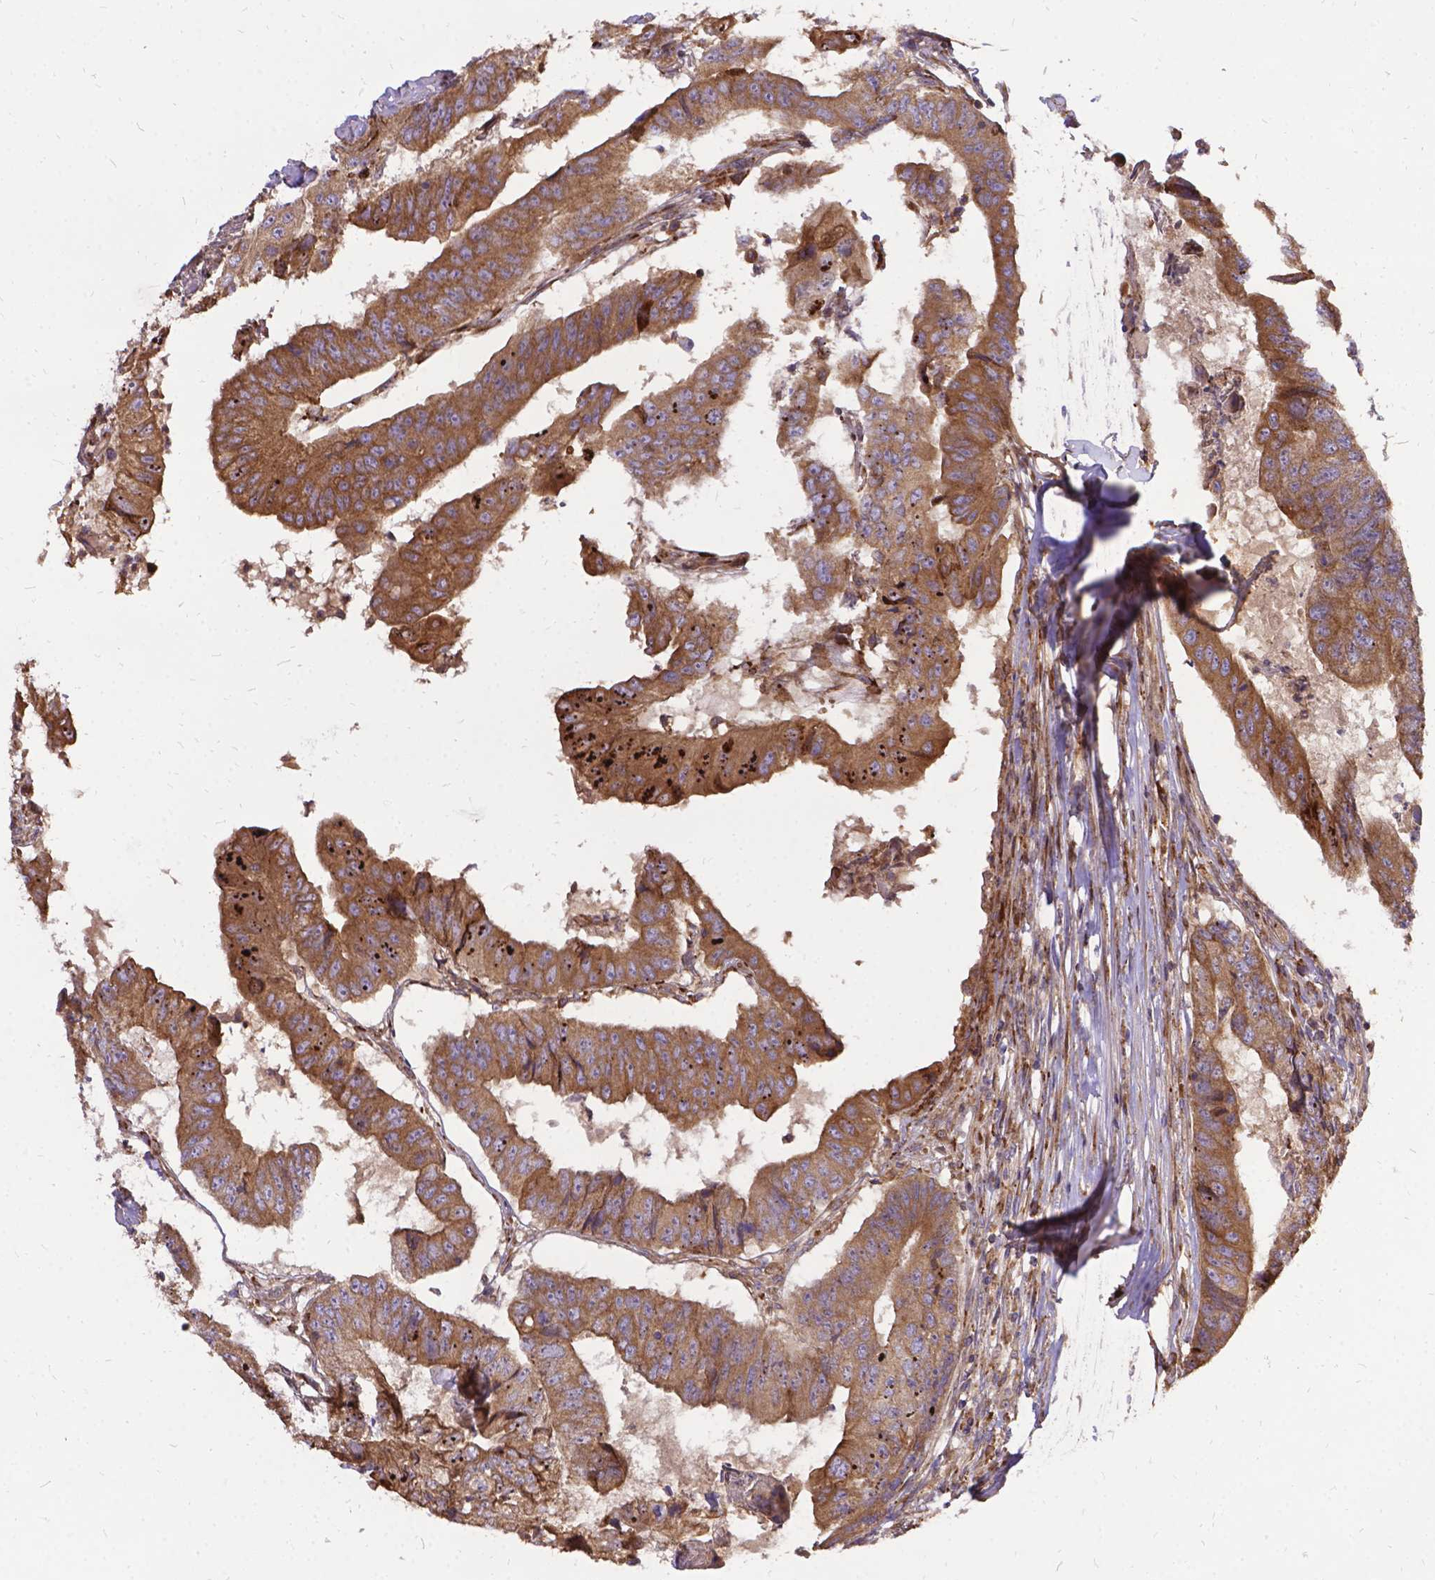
{"staining": {"intensity": "weak", "quantity": ">75%", "location": "cytoplasmic/membranous"}, "tissue": "colorectal cancer", "cell_type": "Tumor cells", "image_type": "cancer", "snomed": [{"axis": "morphology", "description": "Adenocarcinoma, NOS"}, {"axis": "topography", "description": "Colon"}], "caption": "Tumor cells display weak cytoplasmic/membranous expression in approximately >75% of cells in colorectal cancer.", "gene": "DENND6A", "patient": {"sex": "female", "age": 67}}